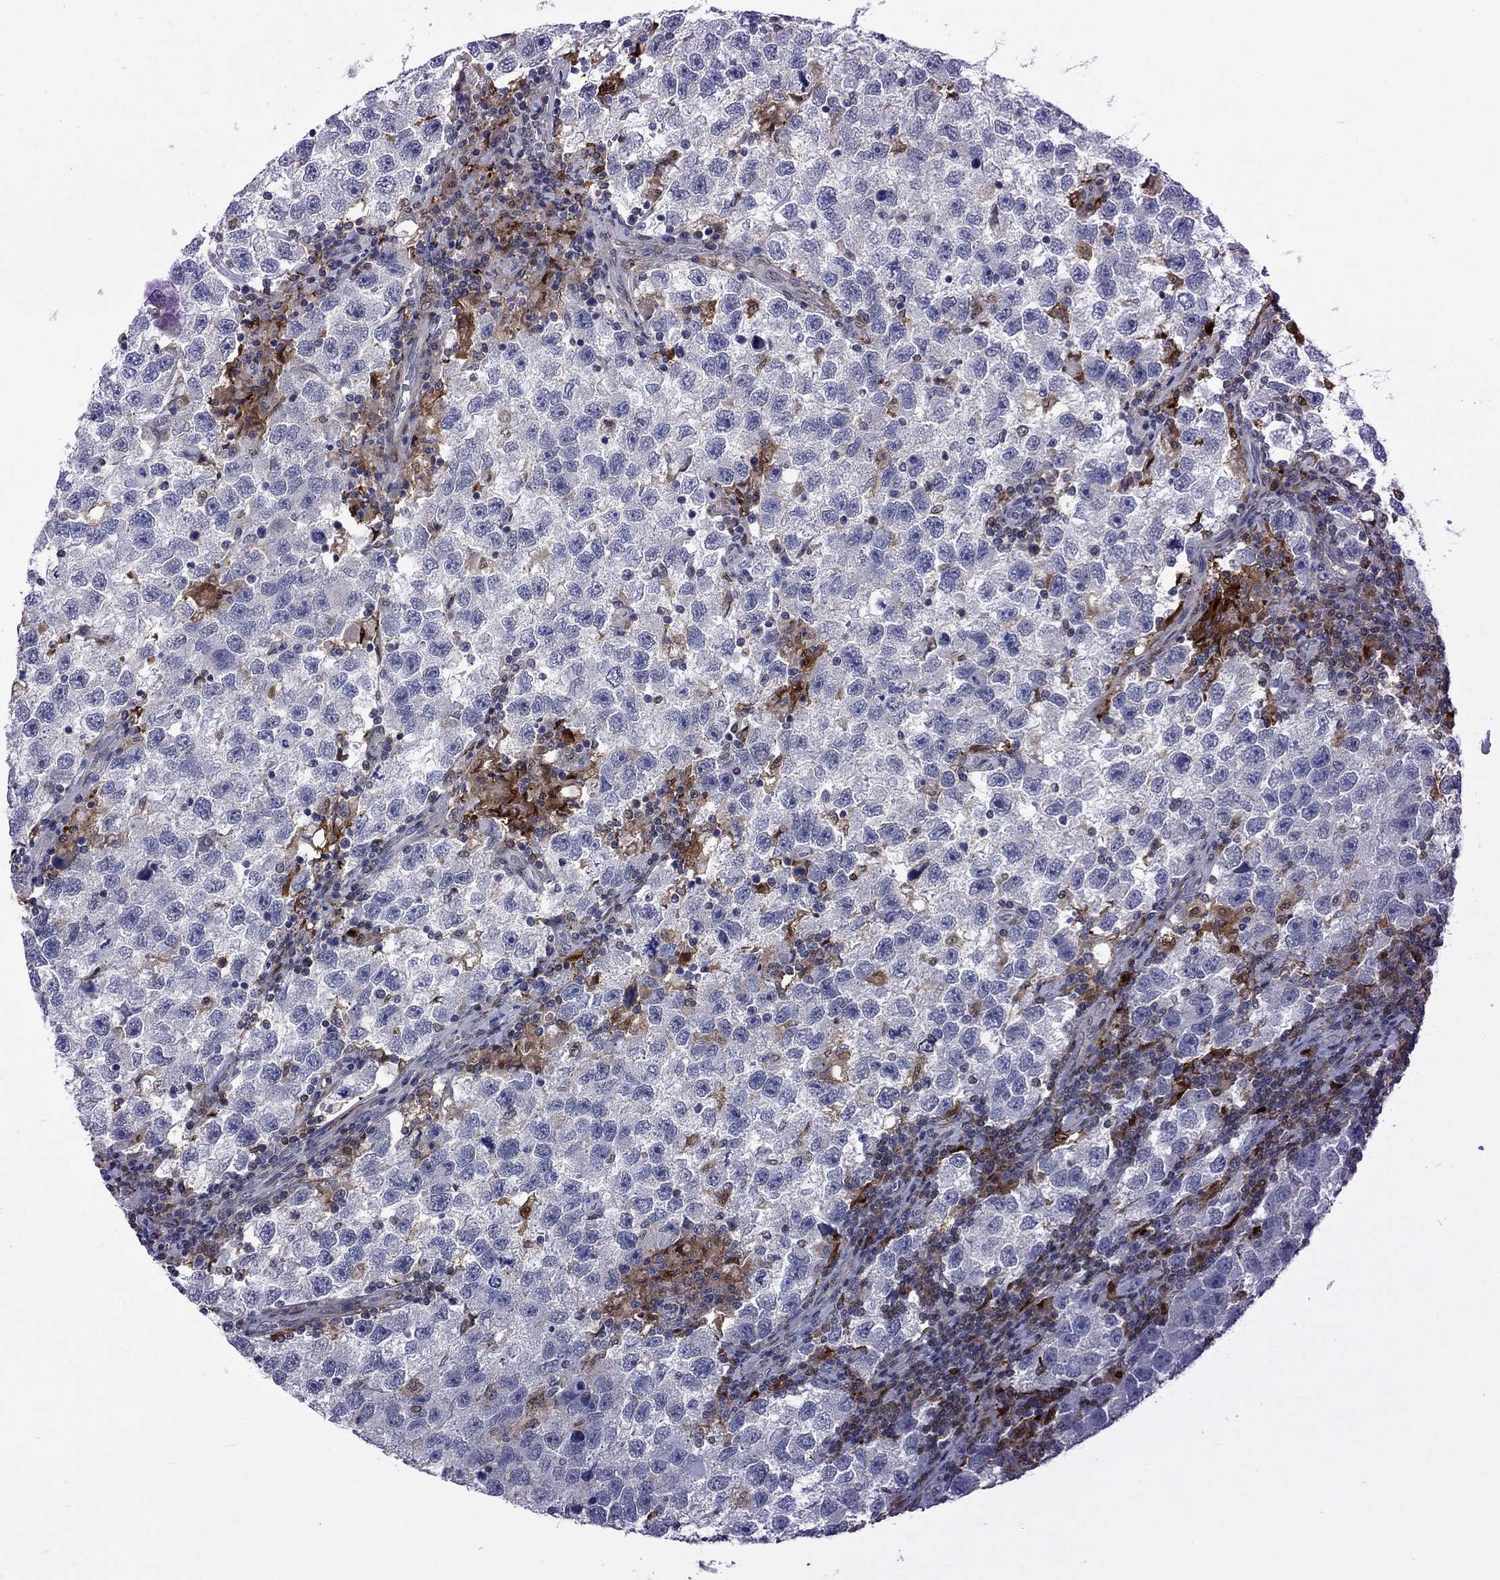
{"staining": {"intensity": "negative", "quantity": "none", "location": "none"}, "tissue": "testis cancer", "cell_type": "Tumor cells", "image_type": "cancer", "snomed": [{"axis": "morphology", "description": "Seminoma, NOS"}, {"axis": "topography", "description": "Testis"}], "caption": "Testis seminoma was stained to show a protein in brown. There is no significant expression in tumor cells.", "gene": "CBR1", "patient": {"sex": "male", "age": 26}}